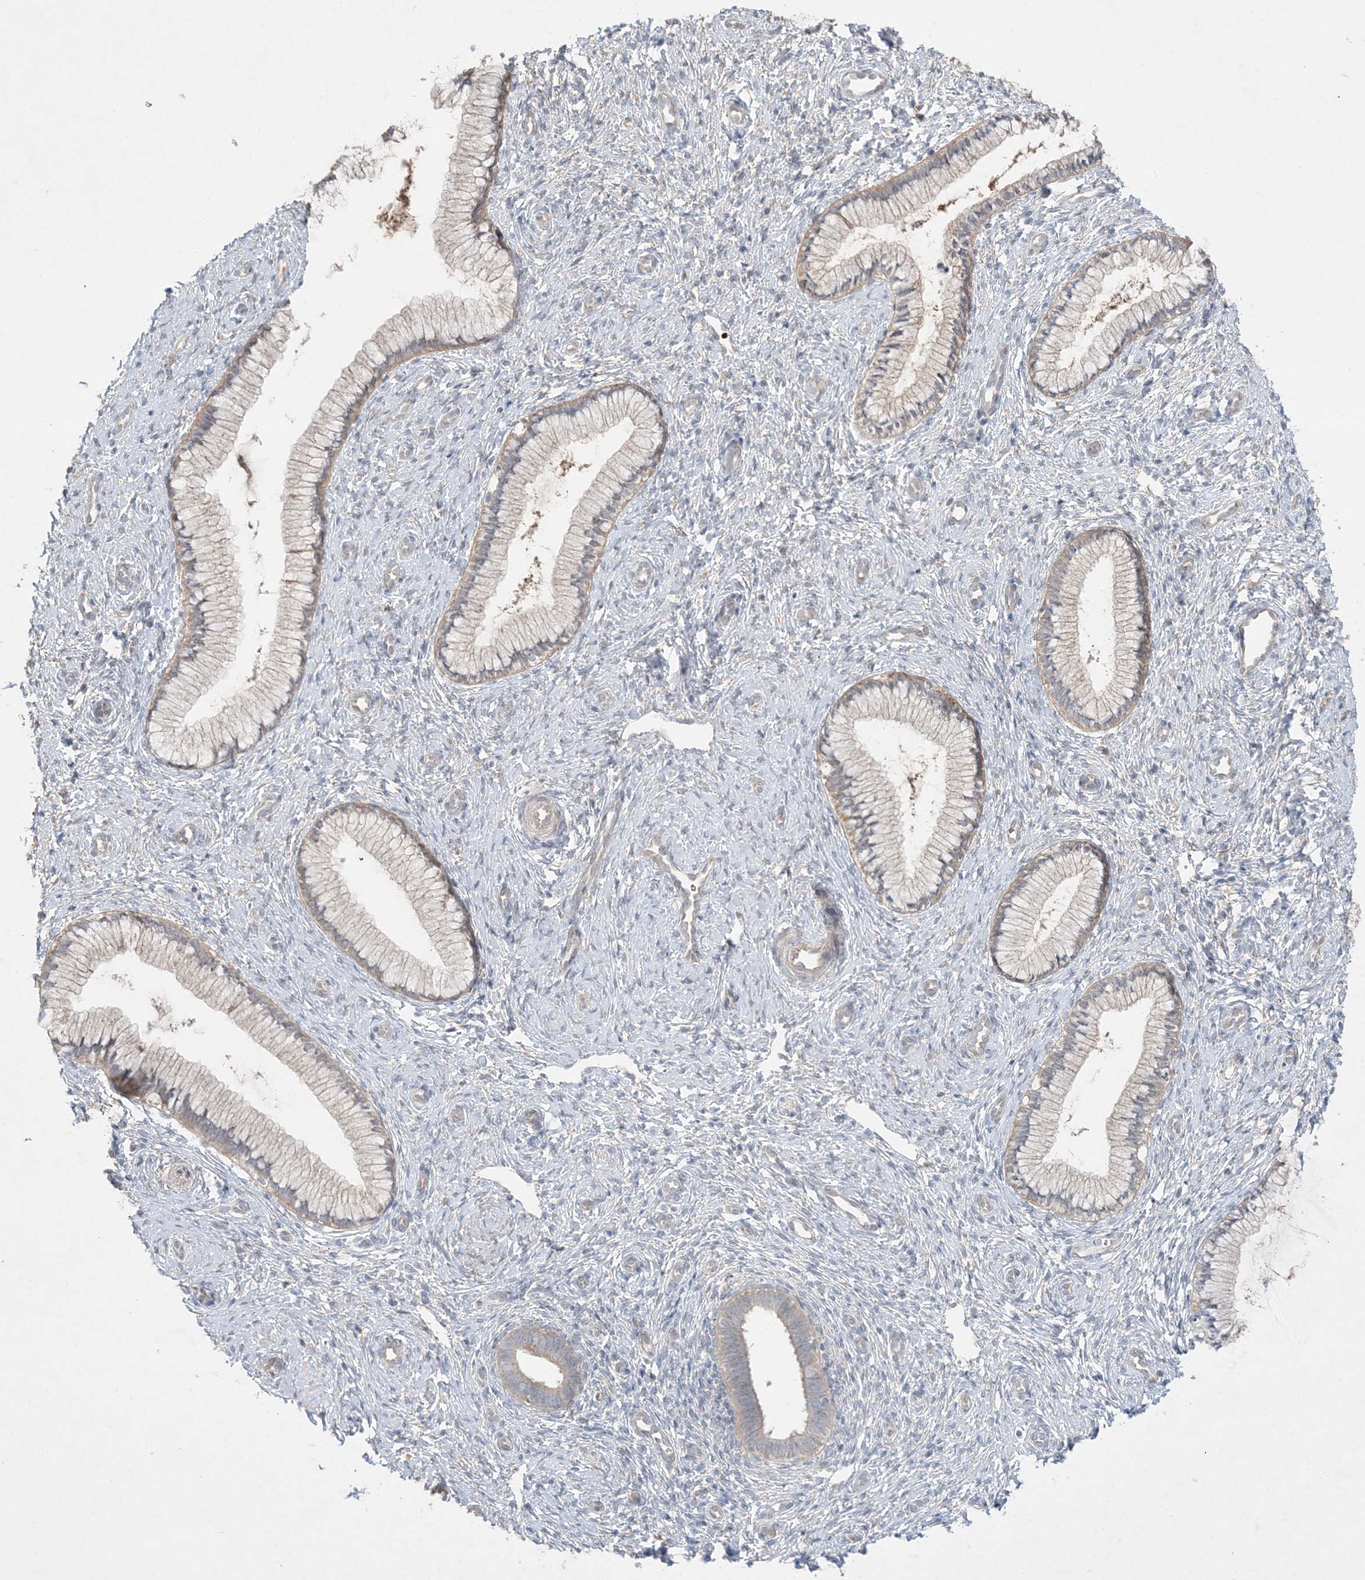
{"staining": {"intensity": "weak", "quantity": "25%-75%", "location": "cytoplasmic/membranous"}, "tissue": "cervix", "cell_type": "Glandular cells", "image_type": "normal", "snomed": [{"axis": "morphology", "description": "Normal tissue, NOS"}, {"axis": "topography", "description": "Cervix"}], "caption": "Protein expression analysis of unremarkable cervix exhibits weak cytoplasmic/membranous staining in approximately 25%-75% of glandular cells. (DAB (3,3'-diaminobenzidine) IHC, brown staining for protein, blue staining for nuclei).", "gene": "MMGT1", "patient": {"sex": "female", "age": 27}}